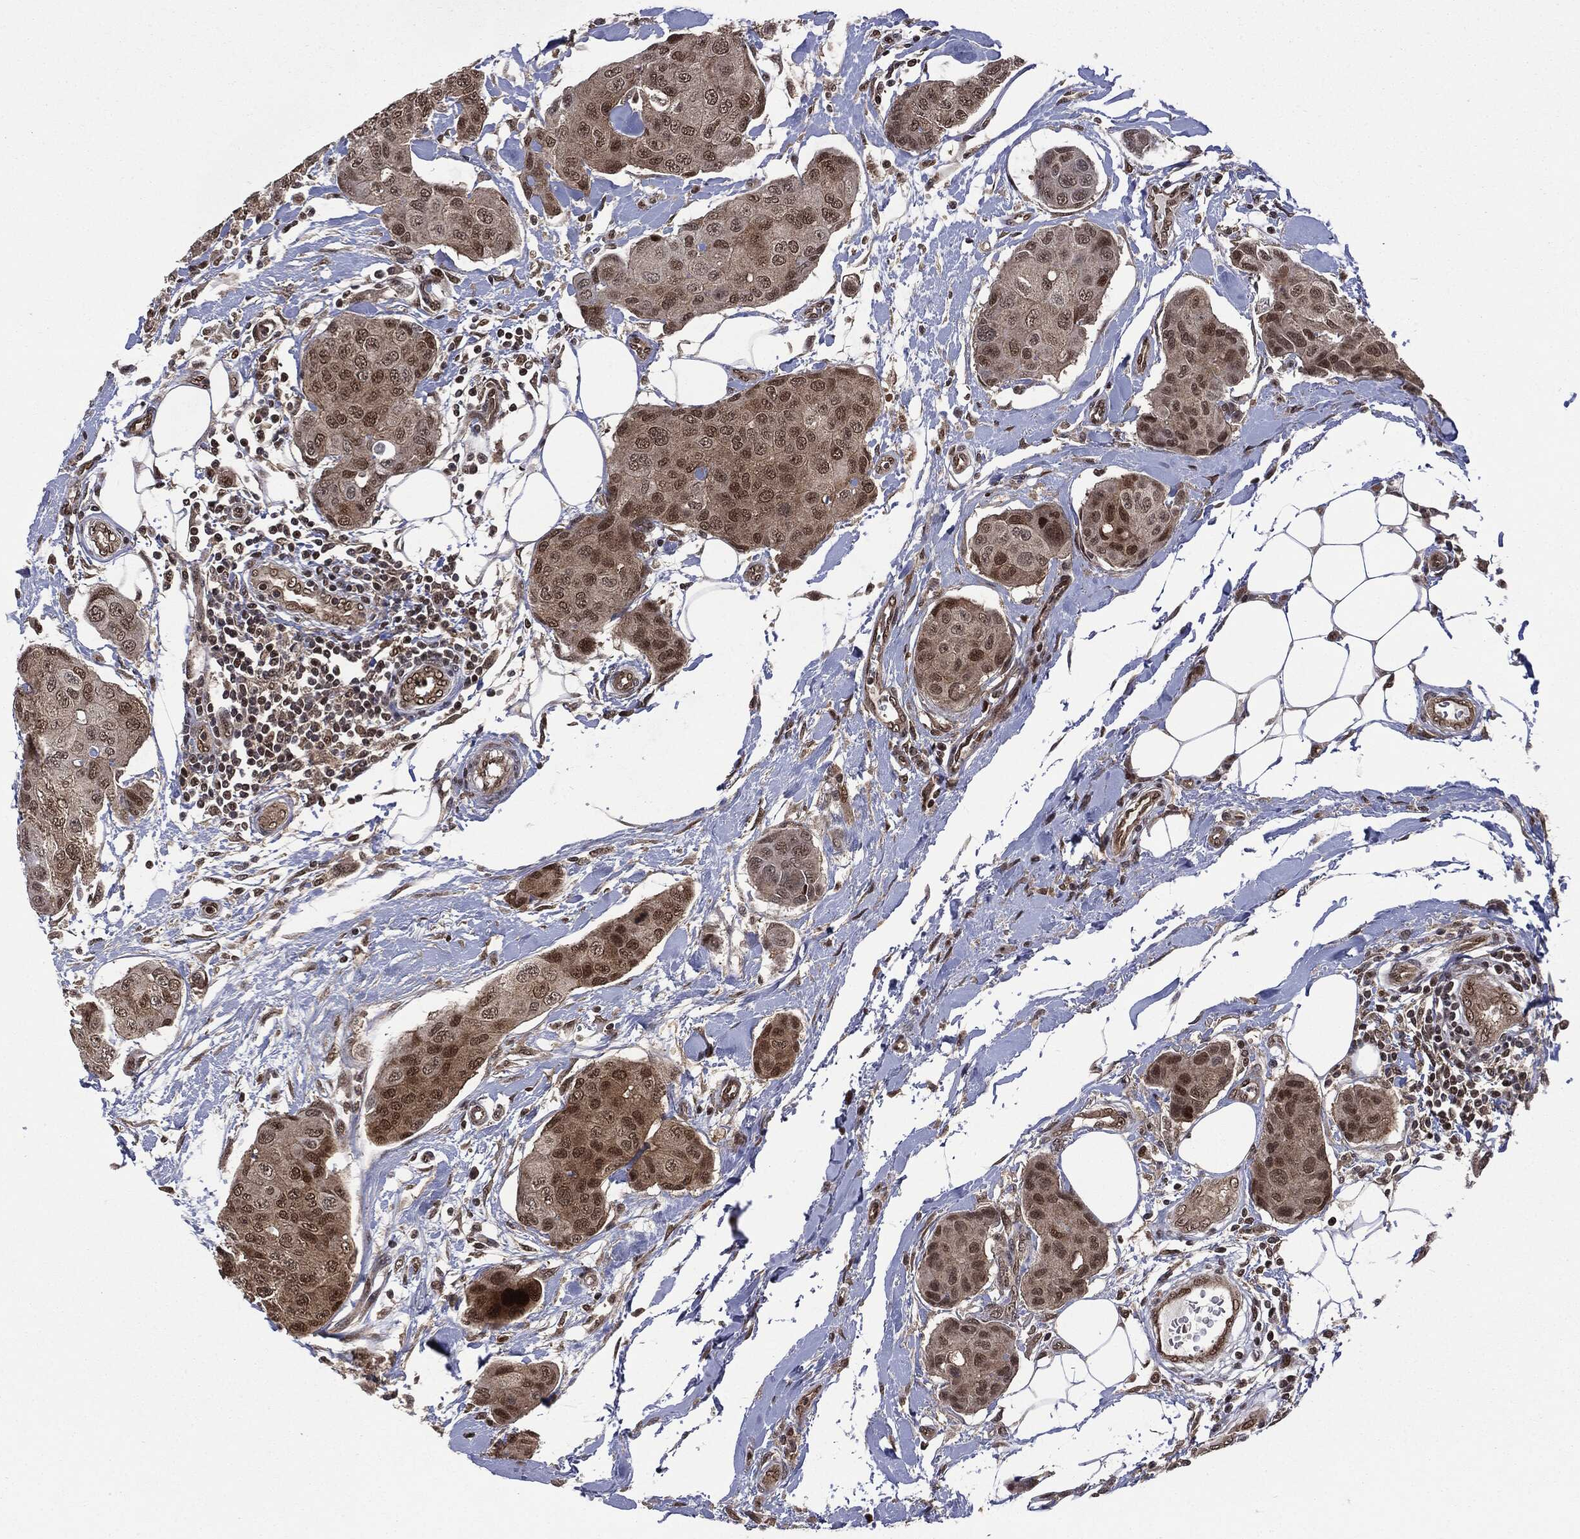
{"staining": {"intensity": "moderate", "quantity": "25%-75%", "location": "cytoplasmic/membranous,nuclear"}, "tissue": "breast cancer", "cell_type": "Tumor cells", "image_type": "cancer", "snomed": [{"axis": "morphology", "description": "Duct carcinoma"}, {"axis": "topography", "description": "Breast"}, {"axis": "topography", "description": "Lymph node"}], "caption": "Brown immunohistochemical staining in breast invasive ductal carcinoma demonstrates moderate cytoplasmic/membranous and nuclear positivity in approximately 25%-75% of tumor cells.", "gene": "PTPA", "patient": {"sex": "female", "age": 80}}